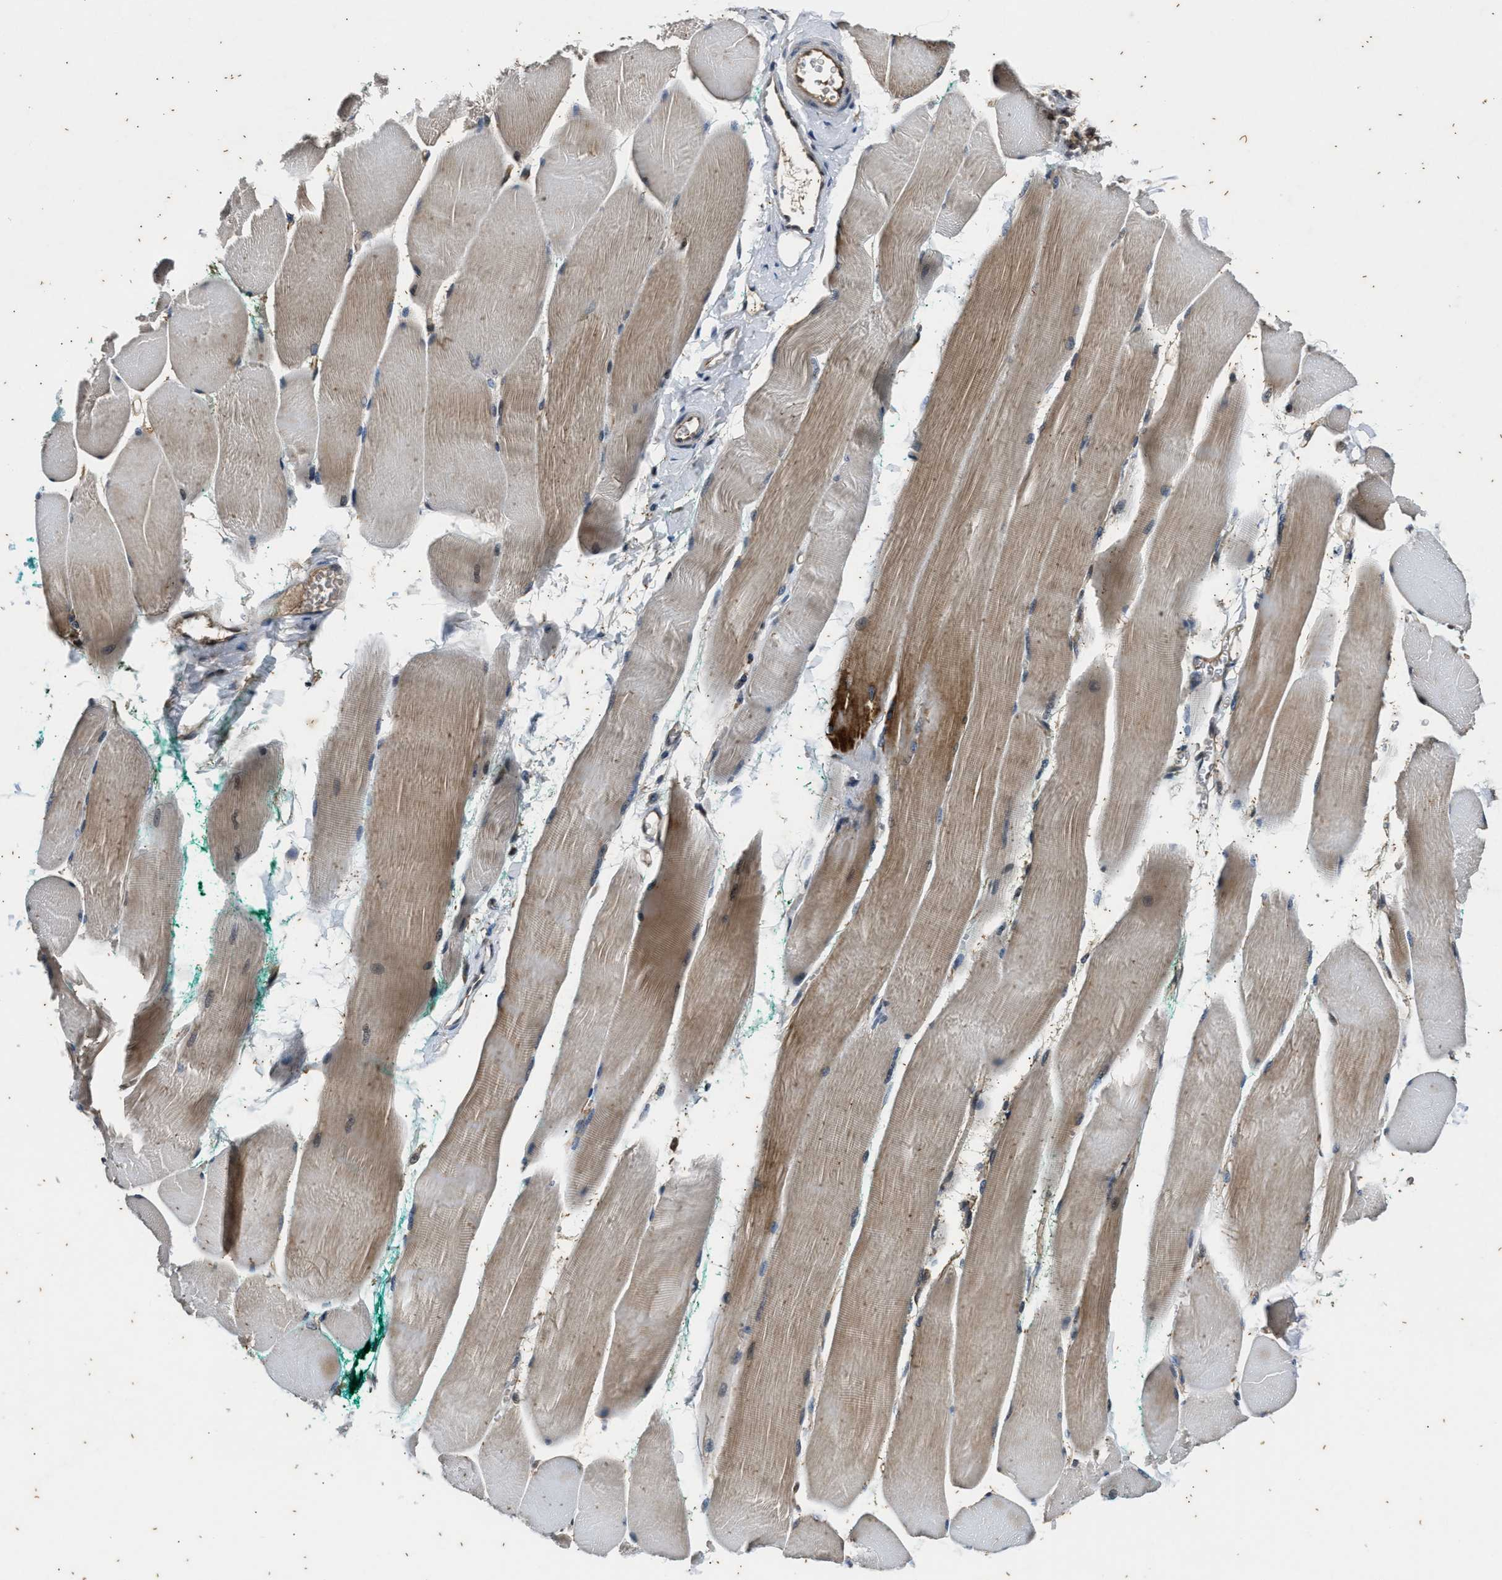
{"staining": {"intensity": "weak", "quantity": "25%-75%", "location": "cytoplasmic/membranous"}, "tissue": "skeletal muscle", "cell_type": "Myocytes", "image_type": "normal", "snomed": [{"axis": "morphology", "description": "Normal tissue, NOS"}, {"axis": "morphology", "description": "Squamous cell carcinoma, NOS"}, {"axis": "topography", "description": "Skeletal muscle"}], "caption": "Skeletal muscle stained with IHC shows weak cytoplasmic/membranous positivity in approximately 25%-75% of myocytes. (DAB (3,3'-diaminobenzidine) IHC, brown staining for protein, blue staining for nuclei).", "gene": "PTPN7", "patient": {"sex": "male", "age": 51}}